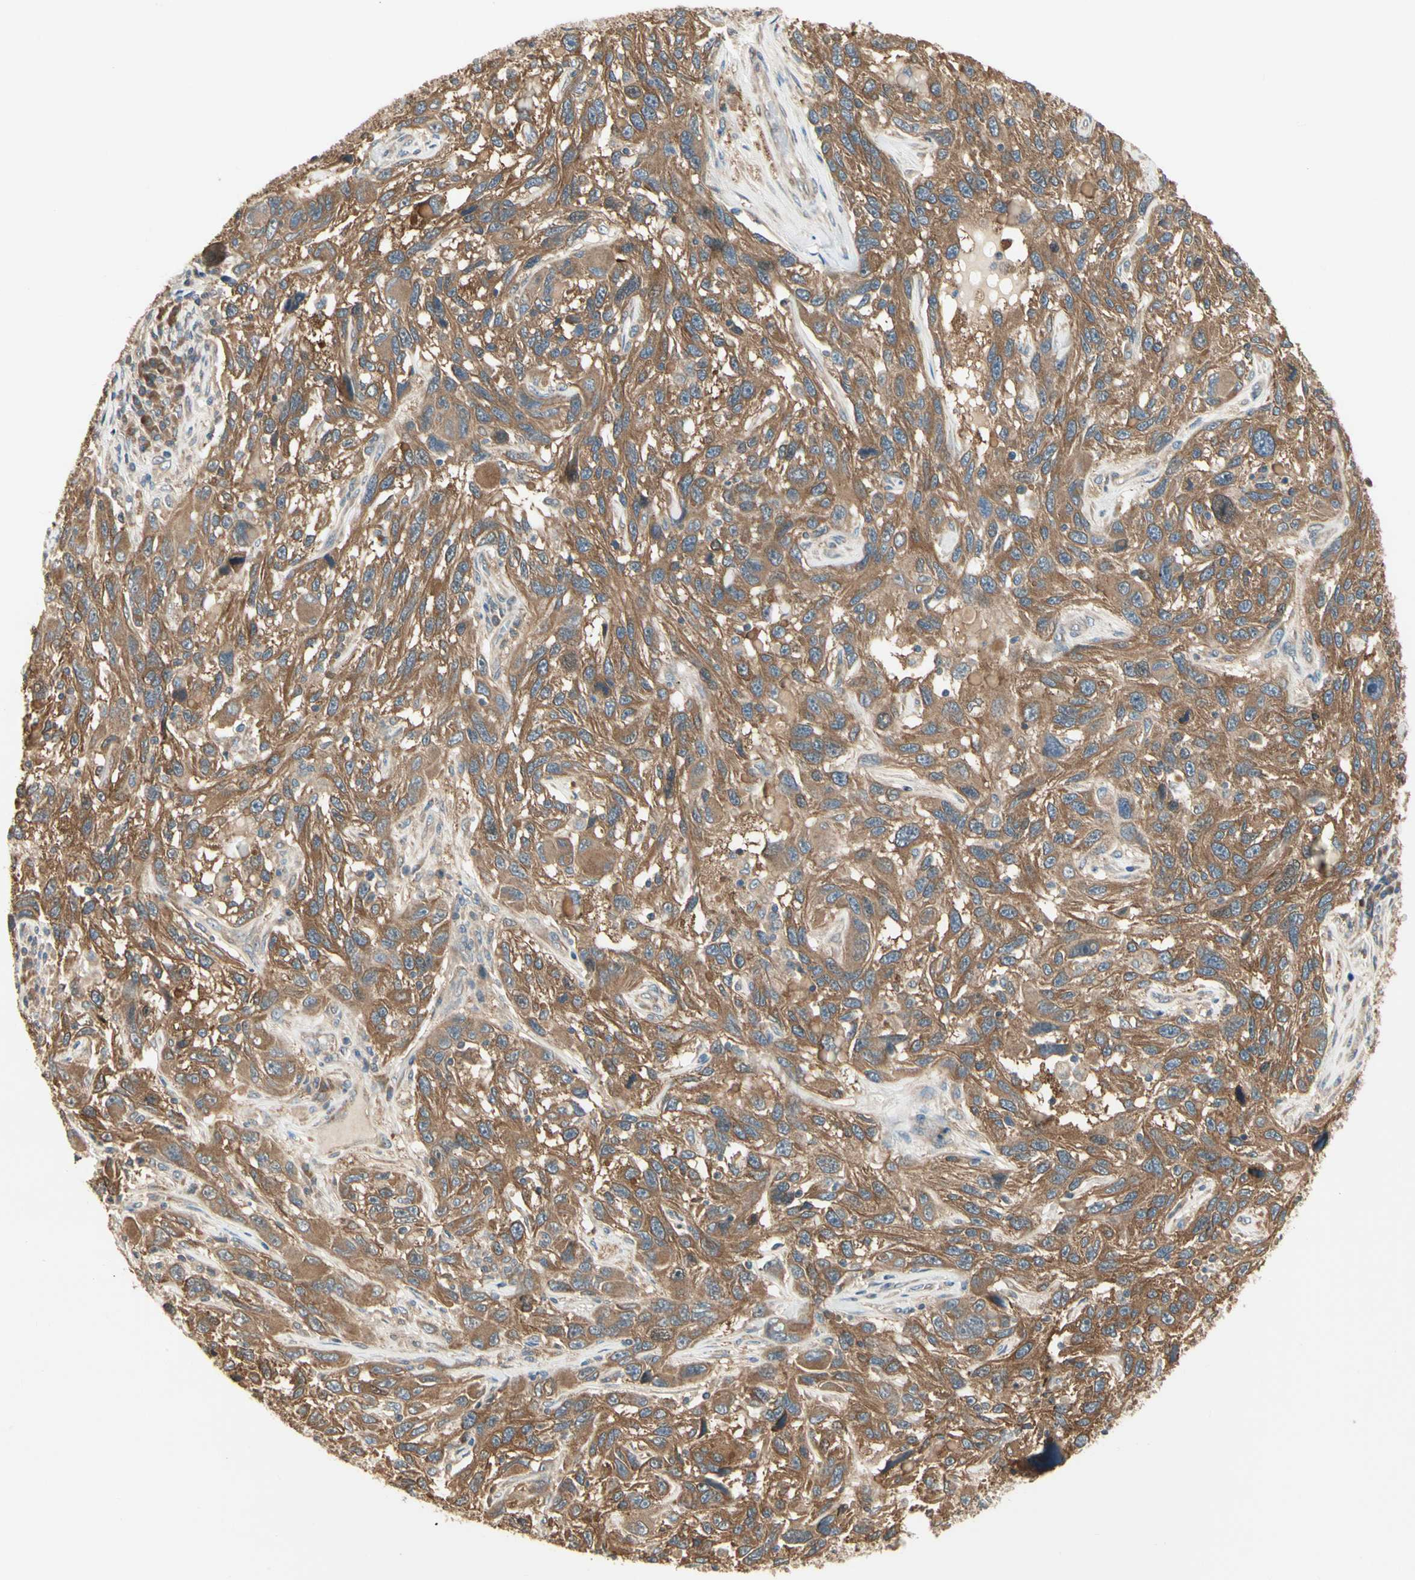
{"staining": {"intensity": "moderate", "quantity": ">75%", "location": "cytoplasmic/membranous"}, "tissue": "melanoma", "cell_type": "Tumor cells", "image_type": "cancer", "snomed": [{"axis": "morphology", "description": "Malignant melanoma, NOS"}, {"axis": "topography", "description": "Skin"}], "caption": "Malignant melanoma tissue exhibits moderate cytoplasmic/membranous staining in approximately >75% of tumor cells, visualized by immunohistochemistry.", "gene": "IRAG1", "patient": {"sex": "male", "age": 53}}